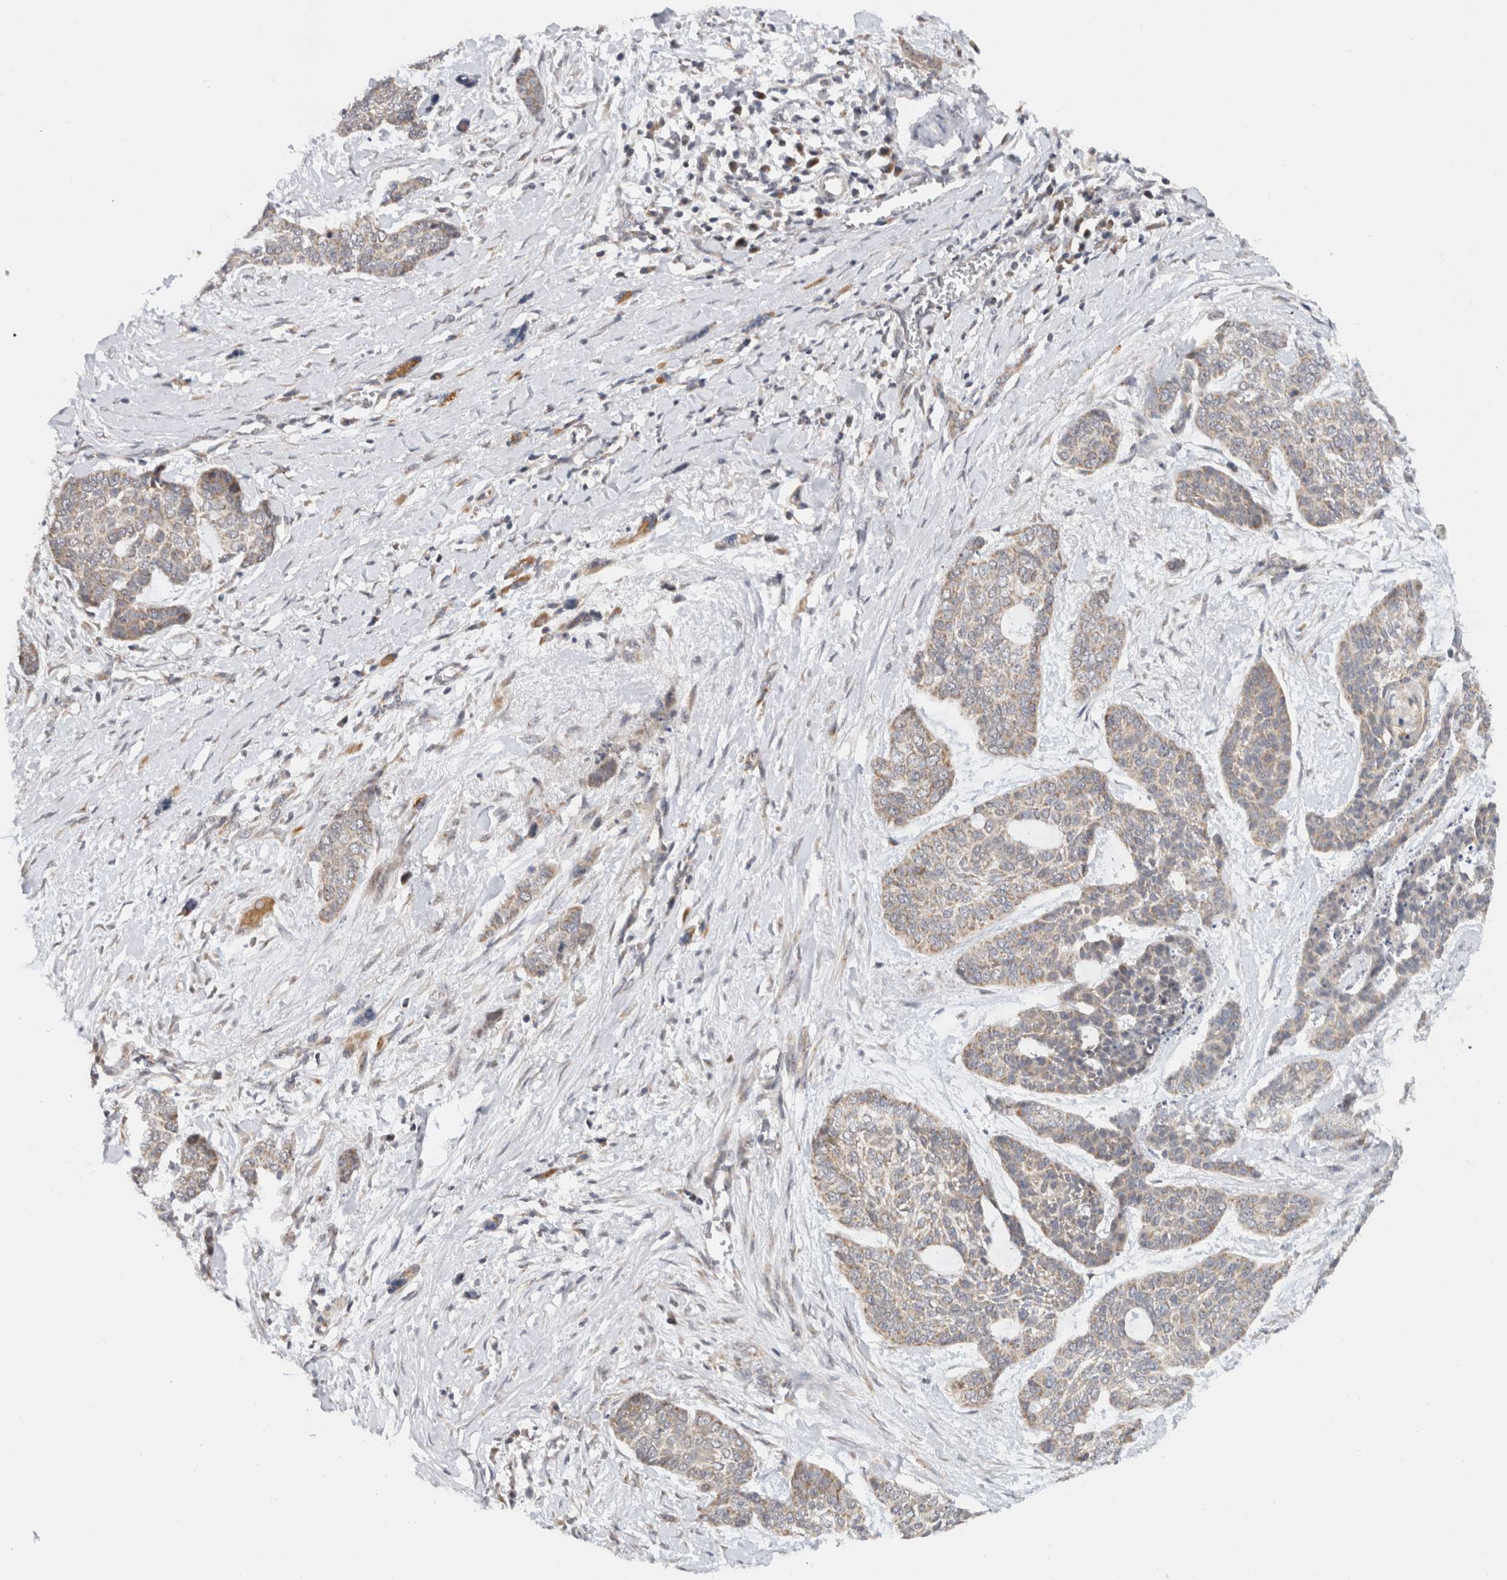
{"staining": {"intensity": "weak", "quantity": ">75%", "location": "cytoplasmic/membranous"}, "tissue": "skin cancer", "cell_type": "Tumor cells", "image_type": "cancer", "snomed": [{"axis": "morphology", "description": "Basal cell carcinoma"}, {"axis": "topography", "description": "Skin"}], "caption": "Protein analysis of basal cell carcinoma (skin) tissue exhibits weak cytoplasmic/membranous positivity in about >75% of tumor cells. Using DAB (brown) and hematoxylin (blue) stains, captured at high magnification using brightfield microscopy.", "gene": "CMC2", "patient": {"sex": "female", "age": 64}}